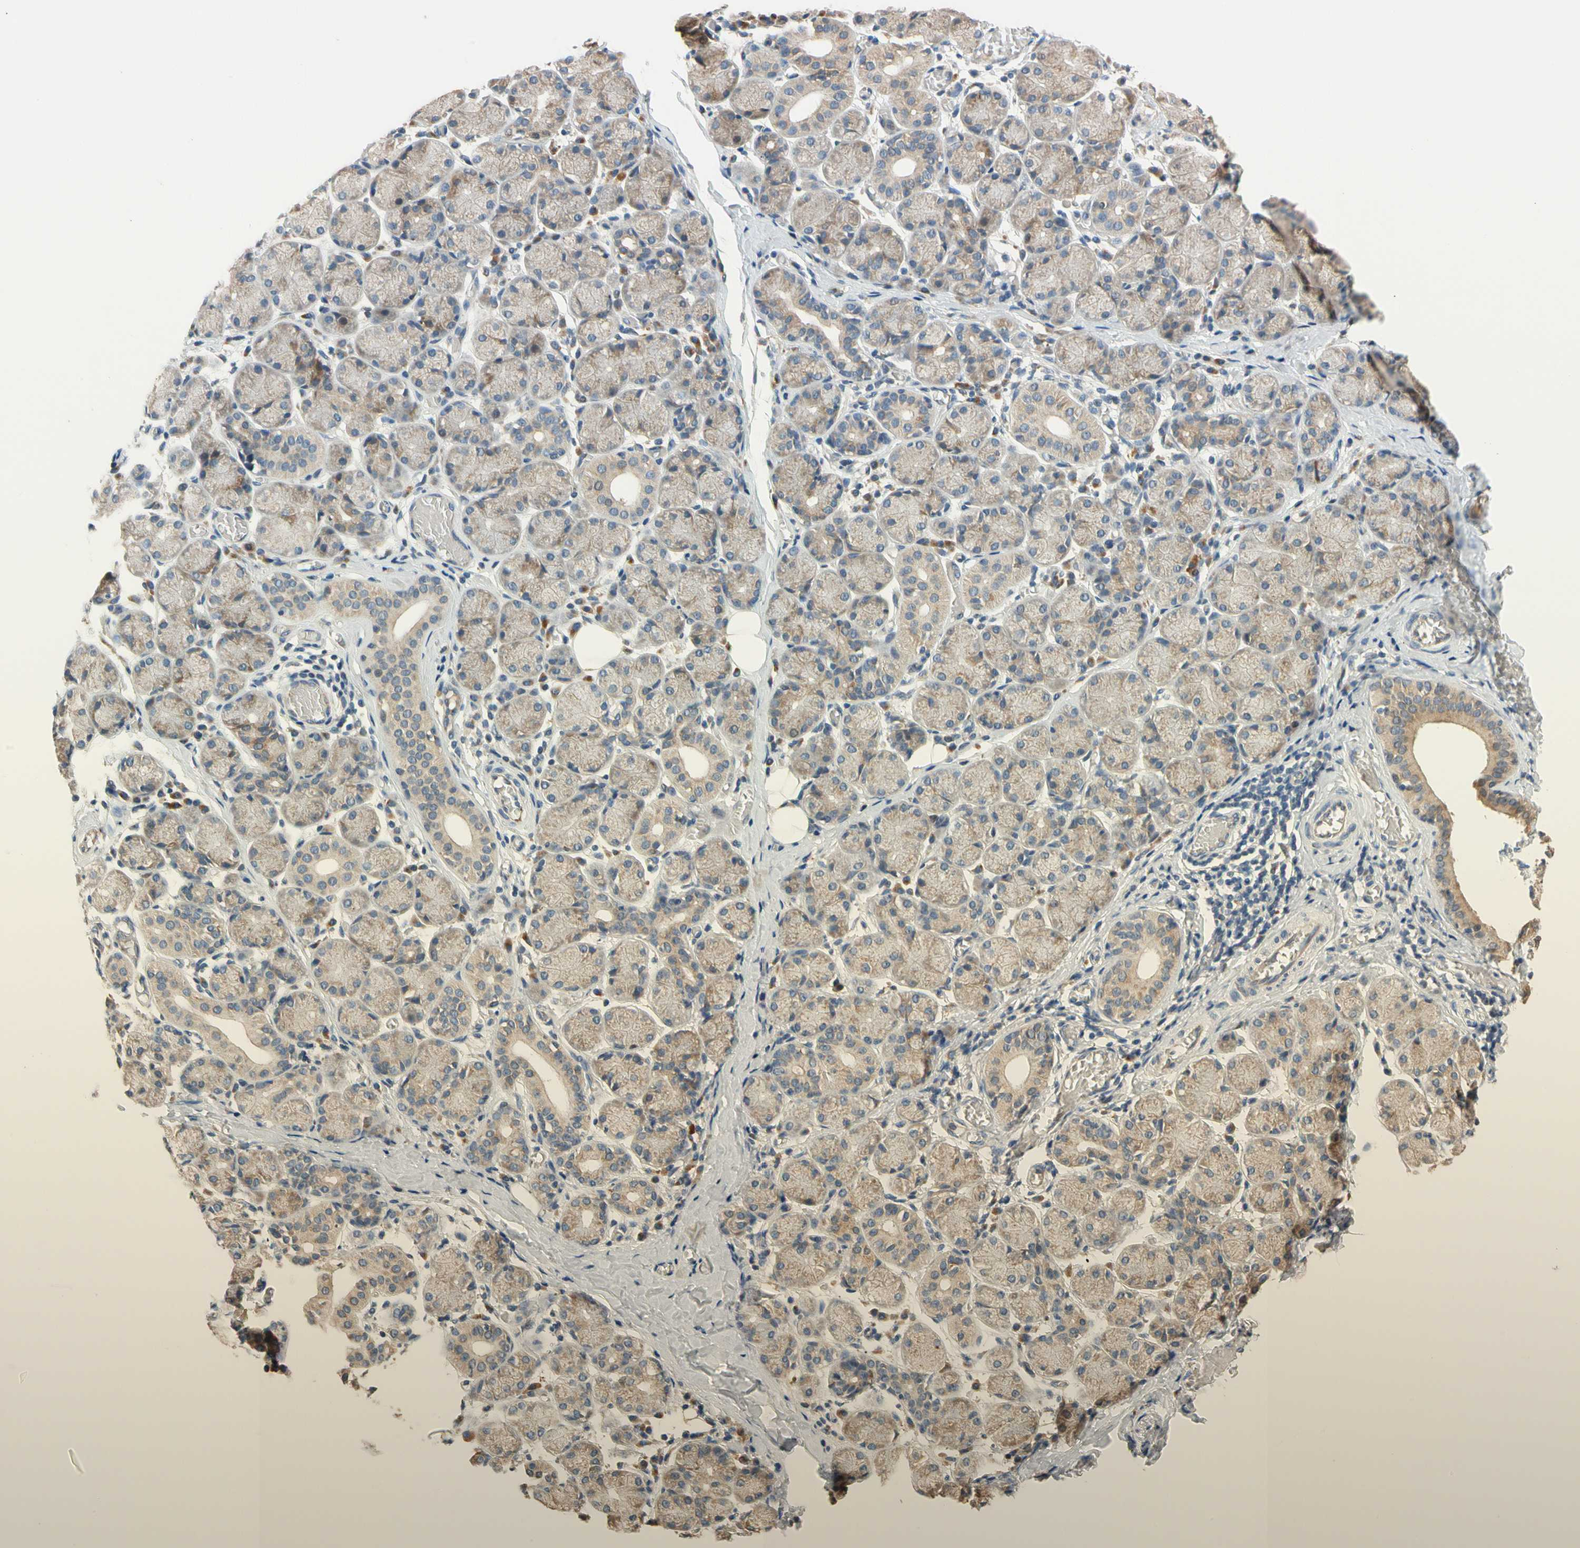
{"staining": {"intensity": "weak", "quantity": ">75%", "location": "cytoplasmic/membranous"}, "tissue": "salivary gland", "cell_type": "Glandular cells", "image_type": "normal", "snomed": [{"axis": "morphology", "description": "Normal tissue, NOS"}, {"axis": "topography", "description": "Salivary gland"}], "caption": "Immunohistochemistry (IHC) photomicrograph of normal salivary gland stained for a protein (brown), which reveals low levels of weak cytoplasmic/membranous staining in approximately >75% of glandular cells.", "gene": "GPSM2", "patient": {"sex": "female", "age": 24}}